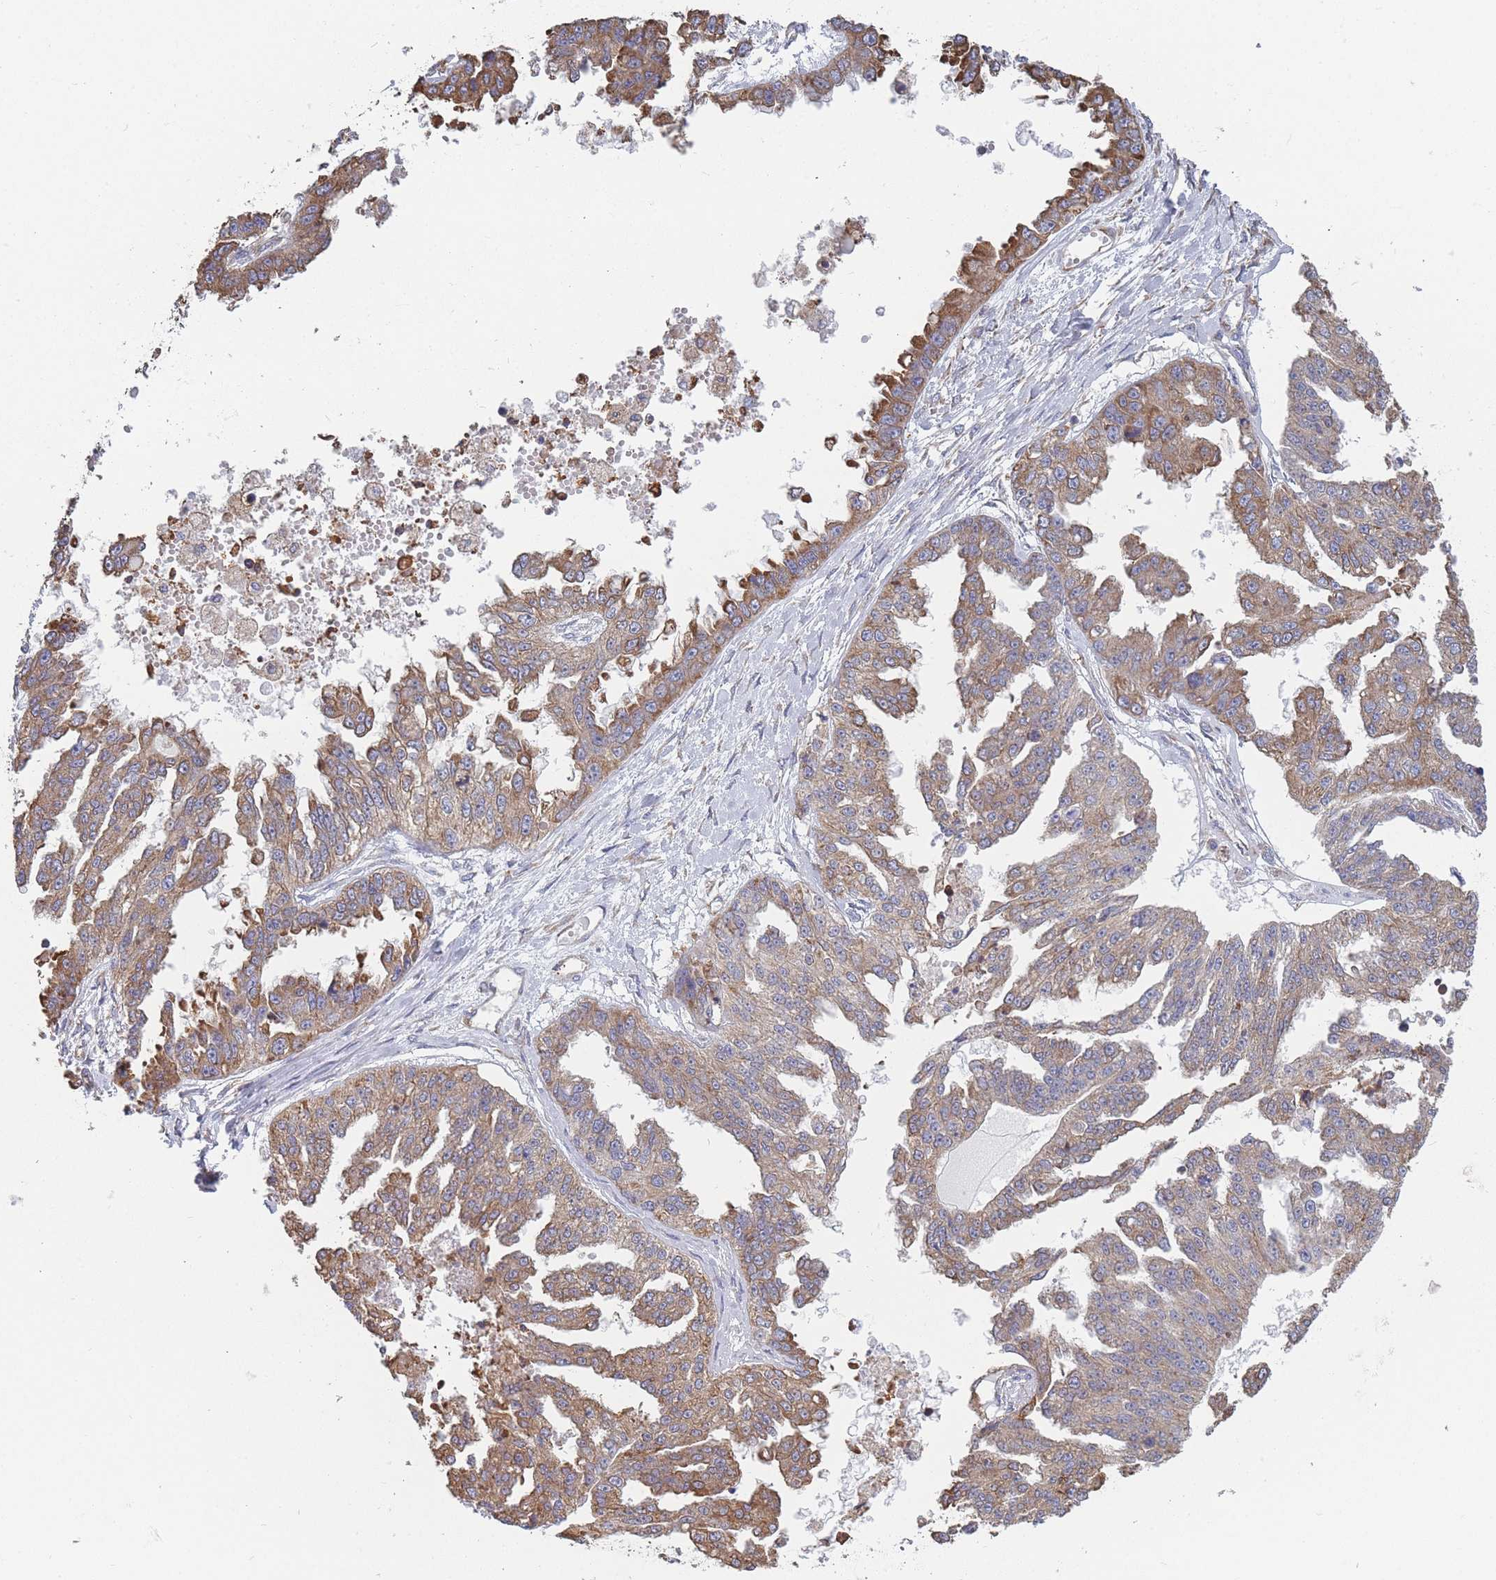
{"staining": {"intensity": "moderate", "quantity": ">75%", "location": "cytoplasmic/membranous"}, "tissue": "ovarian cancer", "cell_type": "Tumor cells", "image_type": "cancer", "snomed": [{"axis": "morphology", "description": "Cystadenocarcinoma, serous, NOS"}, {"axis": "topography", "description": "Ovary"}], "caption": "Tumor cells exhibit medium levels of moderate cytoplasmic/membranous expression in approximately >75% of cells in human ovarian cancer (serous cystadenocarcinoma).", "gene": "OR7C2", "patient": {"sex": "female", "age": 58}}